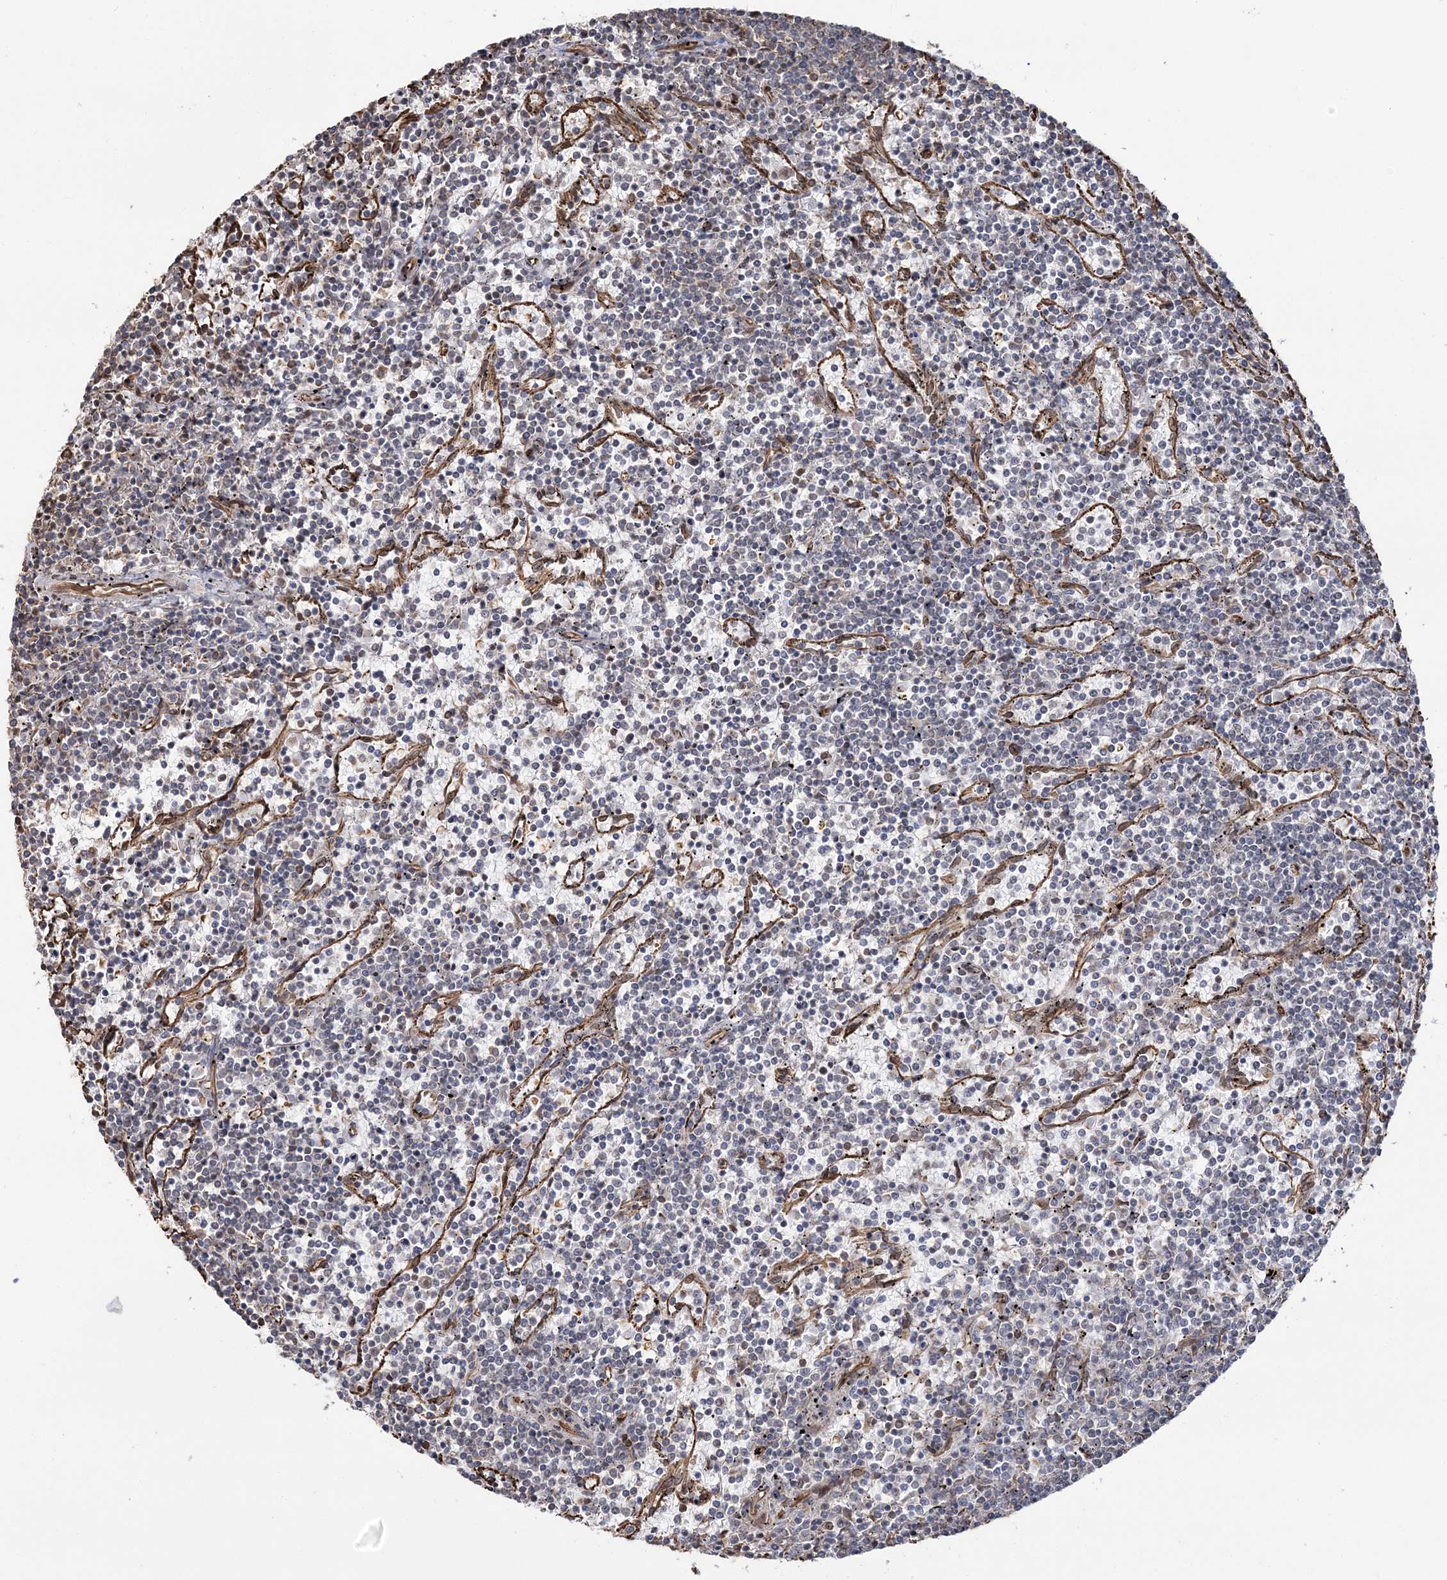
{"staining": {"intensity": "negative", "quantity": "none", "location": "none"}, "tissue": "lymphoma", "cell_type": "Tumor cells", "image_type": "cancer", "snomed": [{"axis": "morphology", "description": "Malignant lymphoma, non-Hodgkin's type, Low grade"}, {"axis": "topography", "description": "Spleen"}], "caption": "High power microscopy histopathology image of an immunohistochemistry micrograph of lymphoma, revealing no significant staining in tumor cells.", "gene": "ATP11B", "patient": {"sex": "female", "age": 50}}